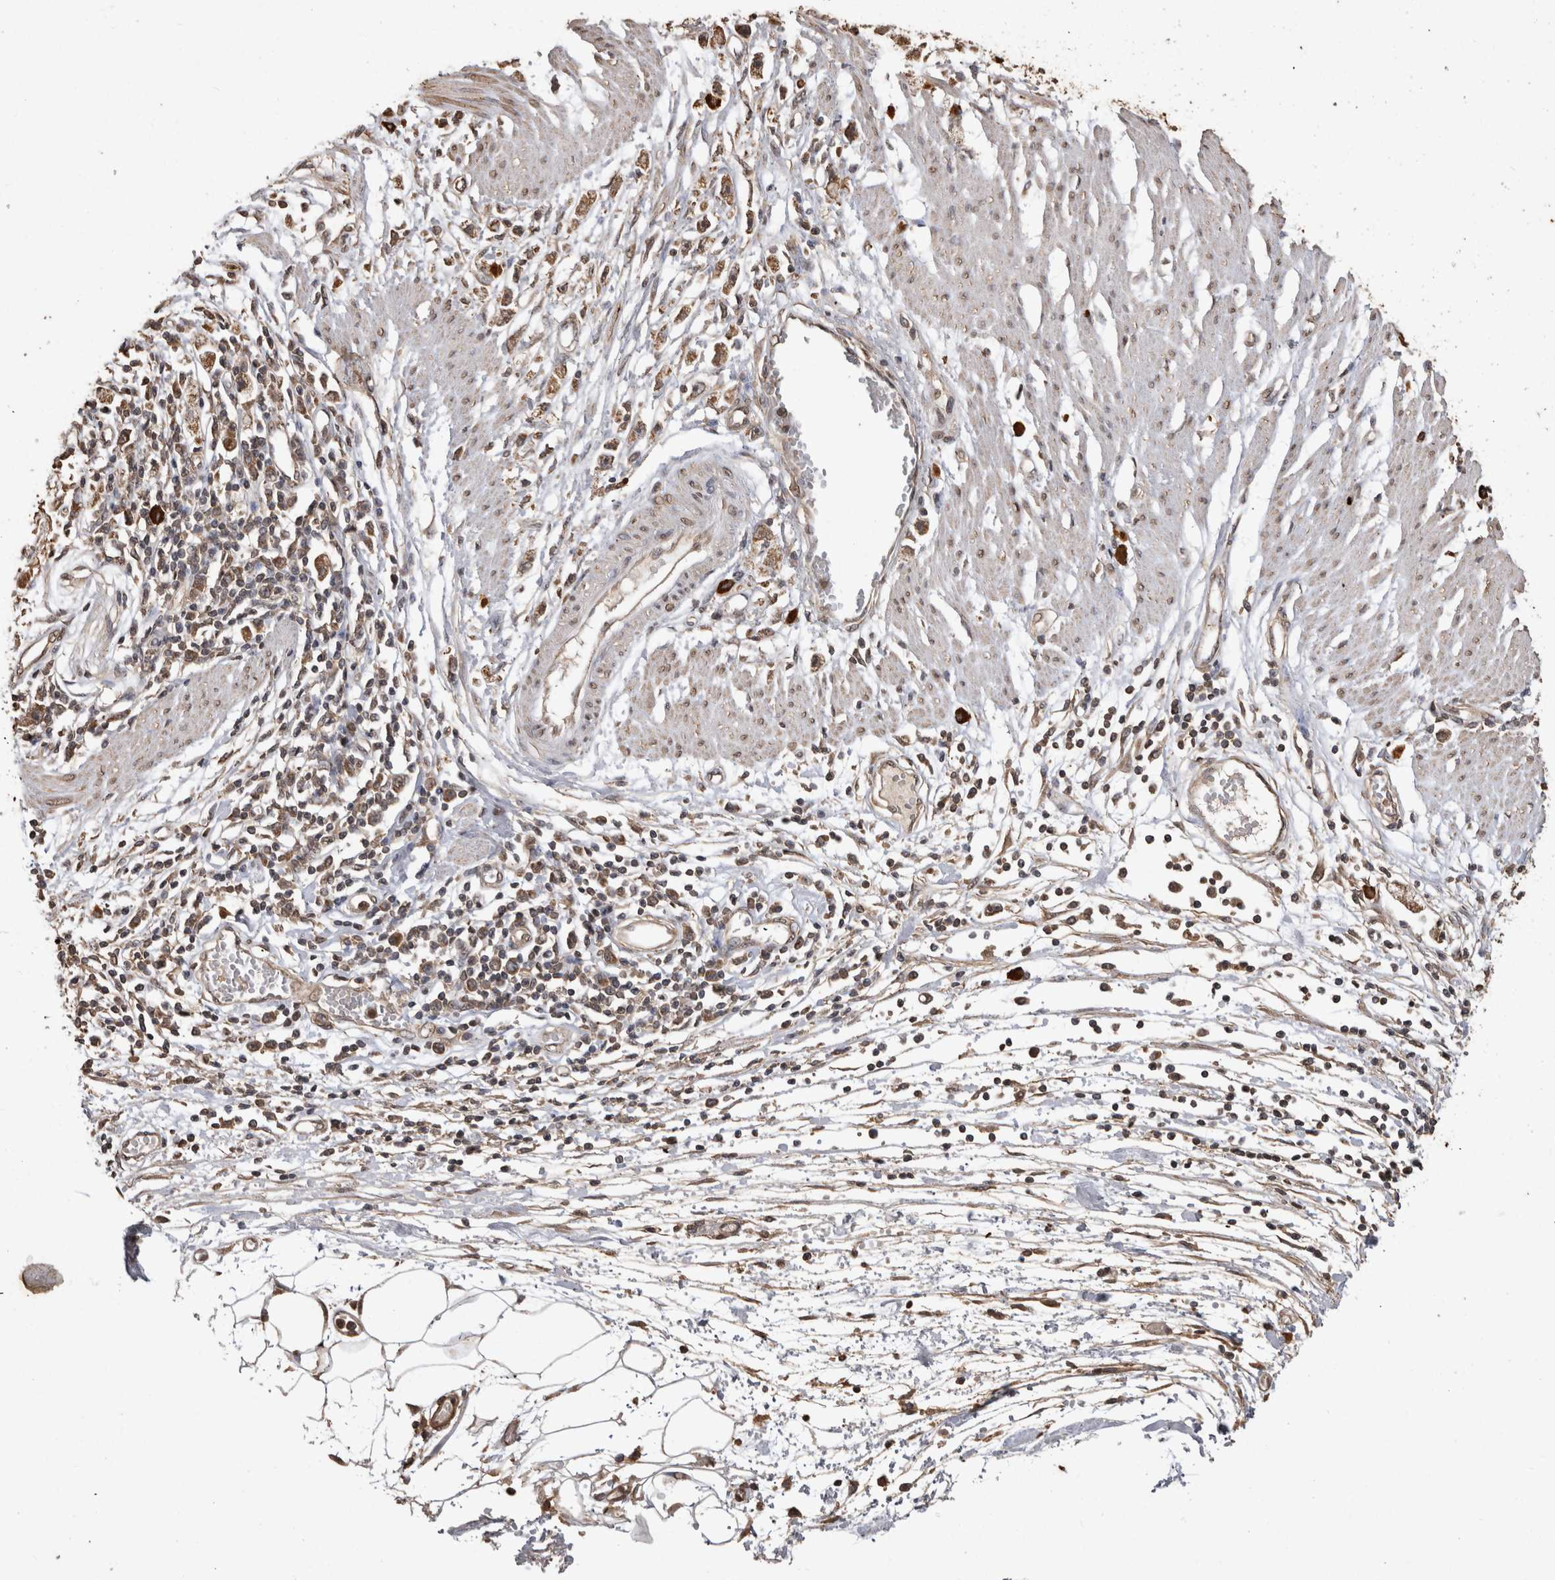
{"staining": {"intensity": "moderate", "quantity": ">75%", "location": "cytoplasmic/membranous"}, "tissue": "stomach cancer", "cell_type": "Tumor cells", "image_type": "cancer", "snomed": [{"axis": "morphology", "description": "Adenocarcinoma, NOS"}, {"axis": "topography", "description": "Stomach"}], "caption": "Tumor cells demonstrate medium levels of moderate cytoplasmic/membranous expression in approximately >75% of cells in stomach cancer (adenocarcinoma).", "gene": "SOCS5", "patient": {"sex": "female", "age": 59}}